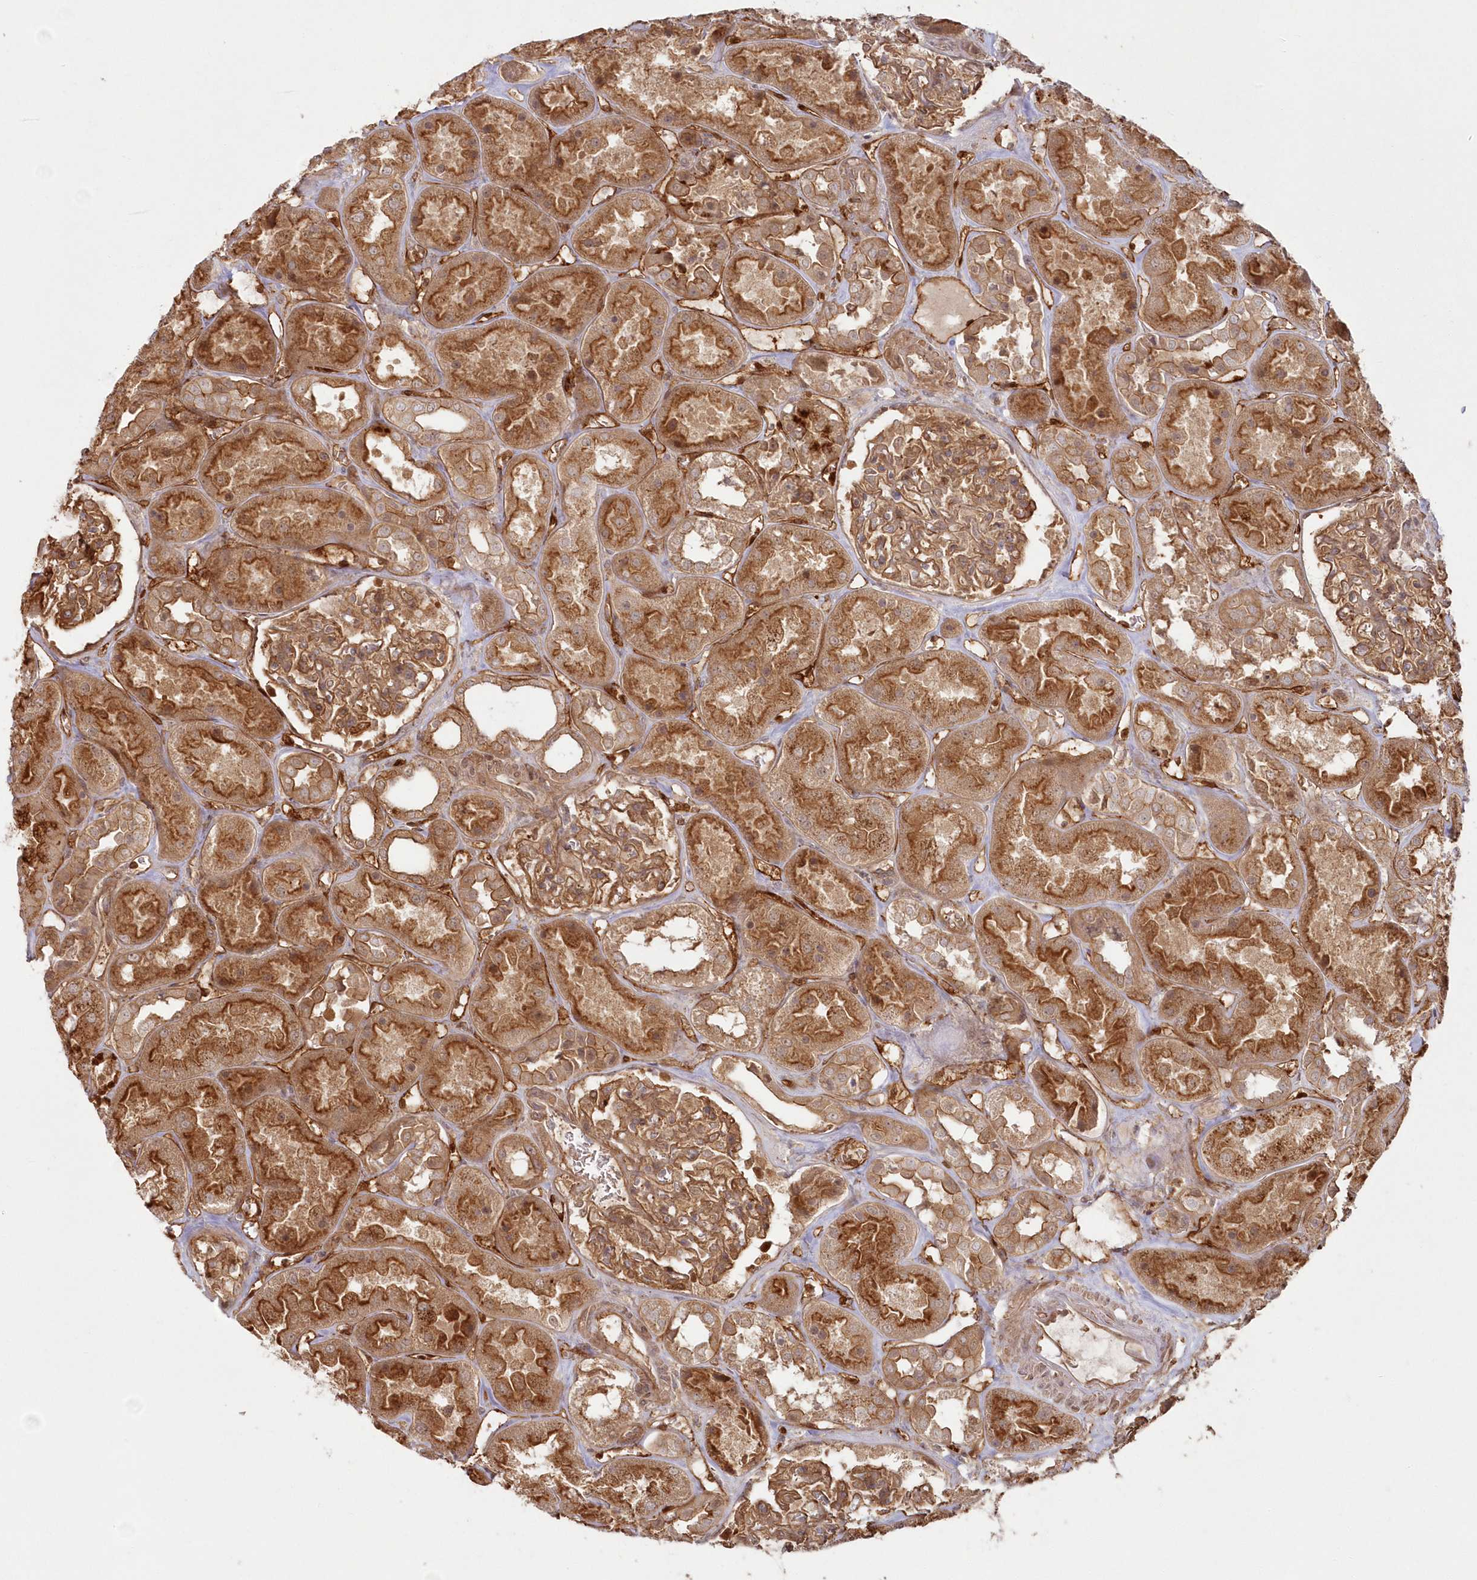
{"staining": {"intensity": "moderate", "quantity": ">75%", "location": "cytoplasmic/membranous"}, "tissue": "kidney", "cell_type": "Cells in glomeruli", "image_type": "normal", "snomed": [{"axis": "morphology", "description": "Normal tissue, NOS"}, {"axis": "topography", "description": "Kidney"}], "caption": "This is a micrograph of immunohistochemistry staining of benign kidney, which shows moderate expression in the cytoplasmic/membranous of cells in glomeruli.", "gene": "RGCC", "patient": {"sex": "male", "age": 70}}